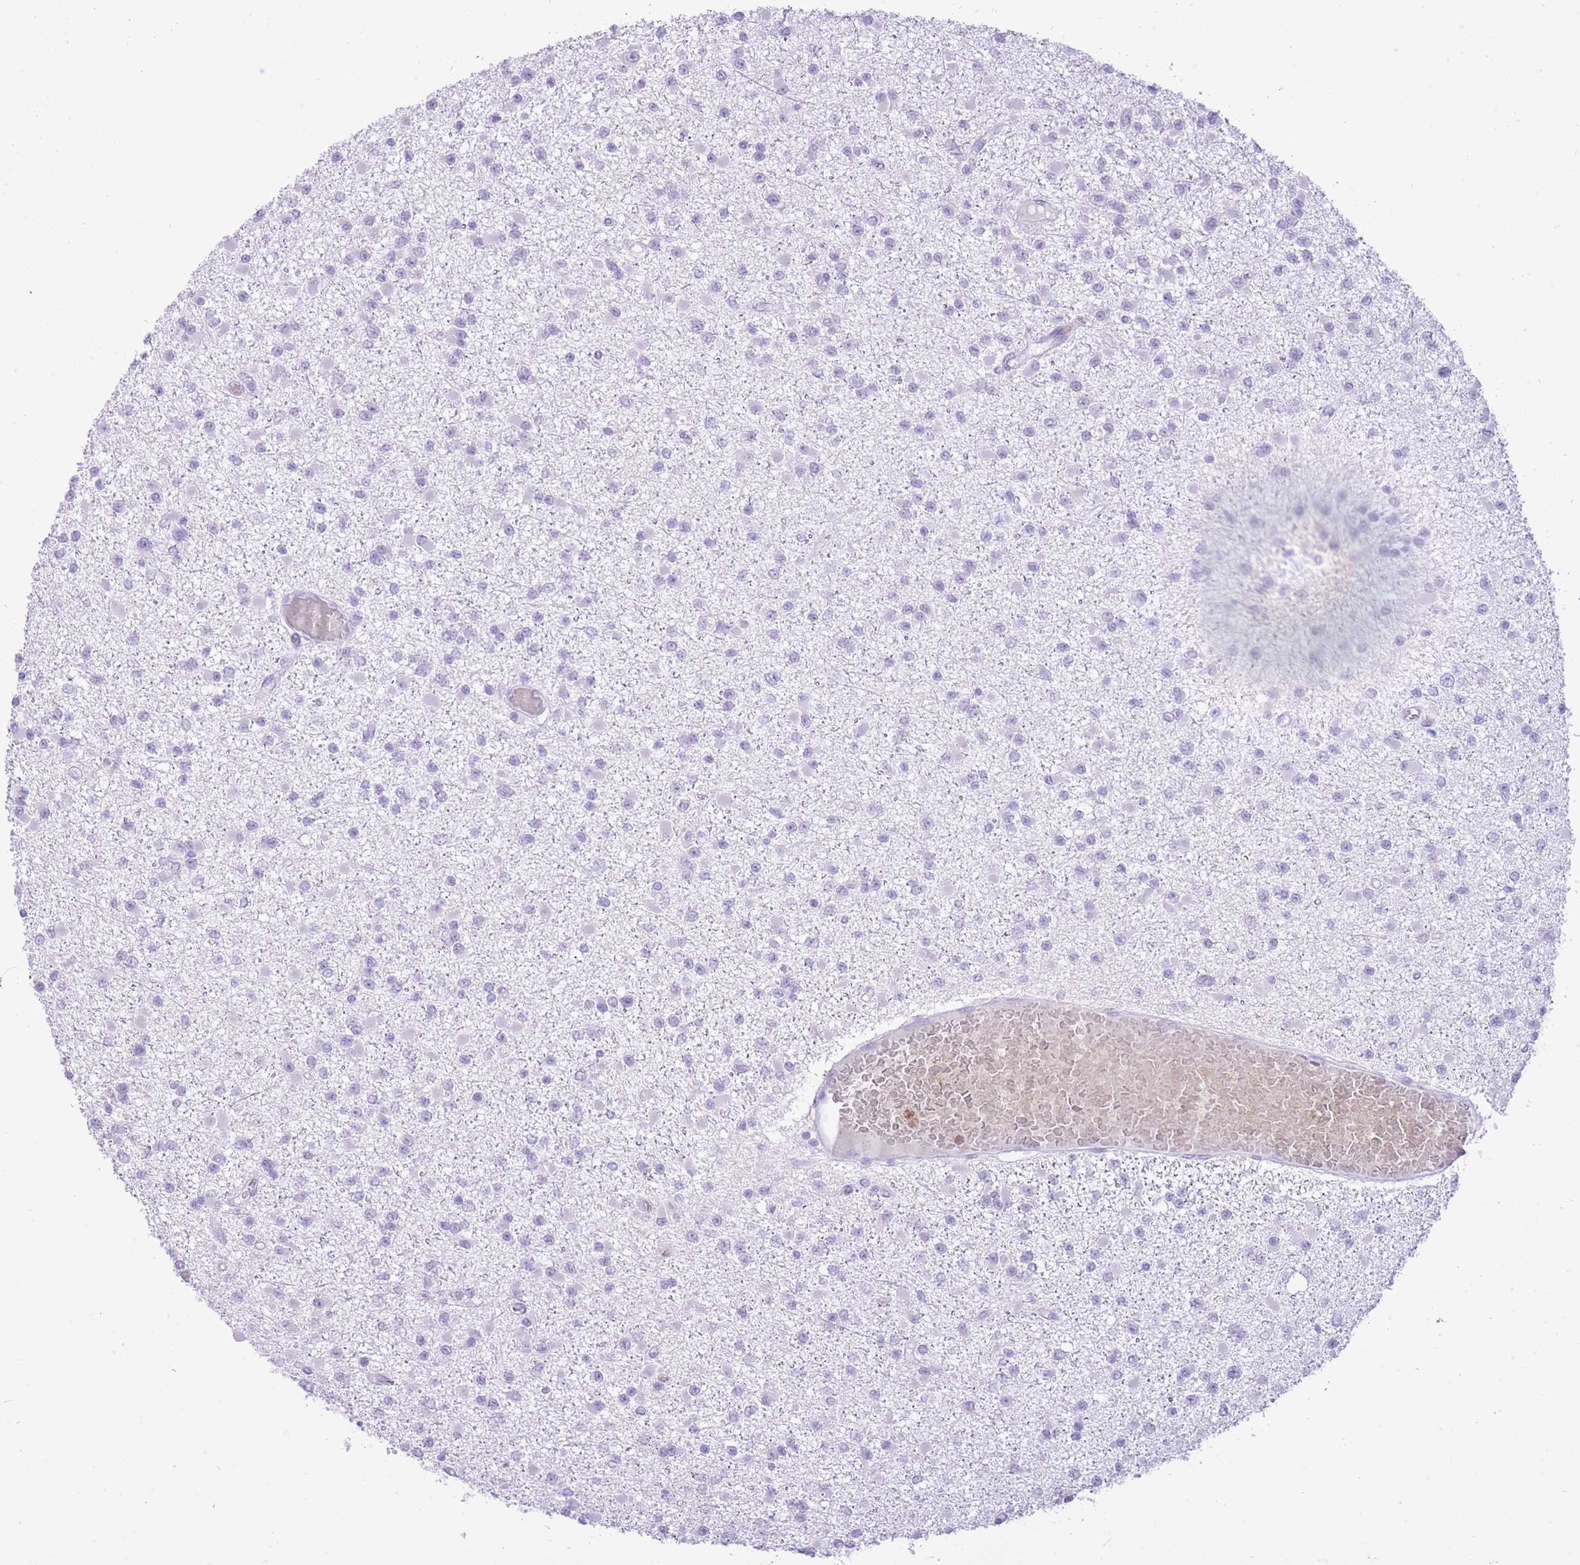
{"staining": {"intensity": "negative", "quantity": "none", "location": "none"}, "tissue": "glioma", "cell_type": "Tumor cells", "image_type": "cancer", "snomed": [{"axis": "morphology", "description": "Glioma, malignant, Low grade"}, {"axis": "topography", "description": "Brain"}], "caption": "Immunohistochemical staining of malignant glioma (low-grade) exhibits no significant positivity in tumor cells. (Stains: DAB immunohistochemistry (IHC) with hematoxylin counter stain, Microscopy: brightfield microscopy at high magnification).", "gene": "MEIS3", "patient": {"sex": "female", "age": 22}}